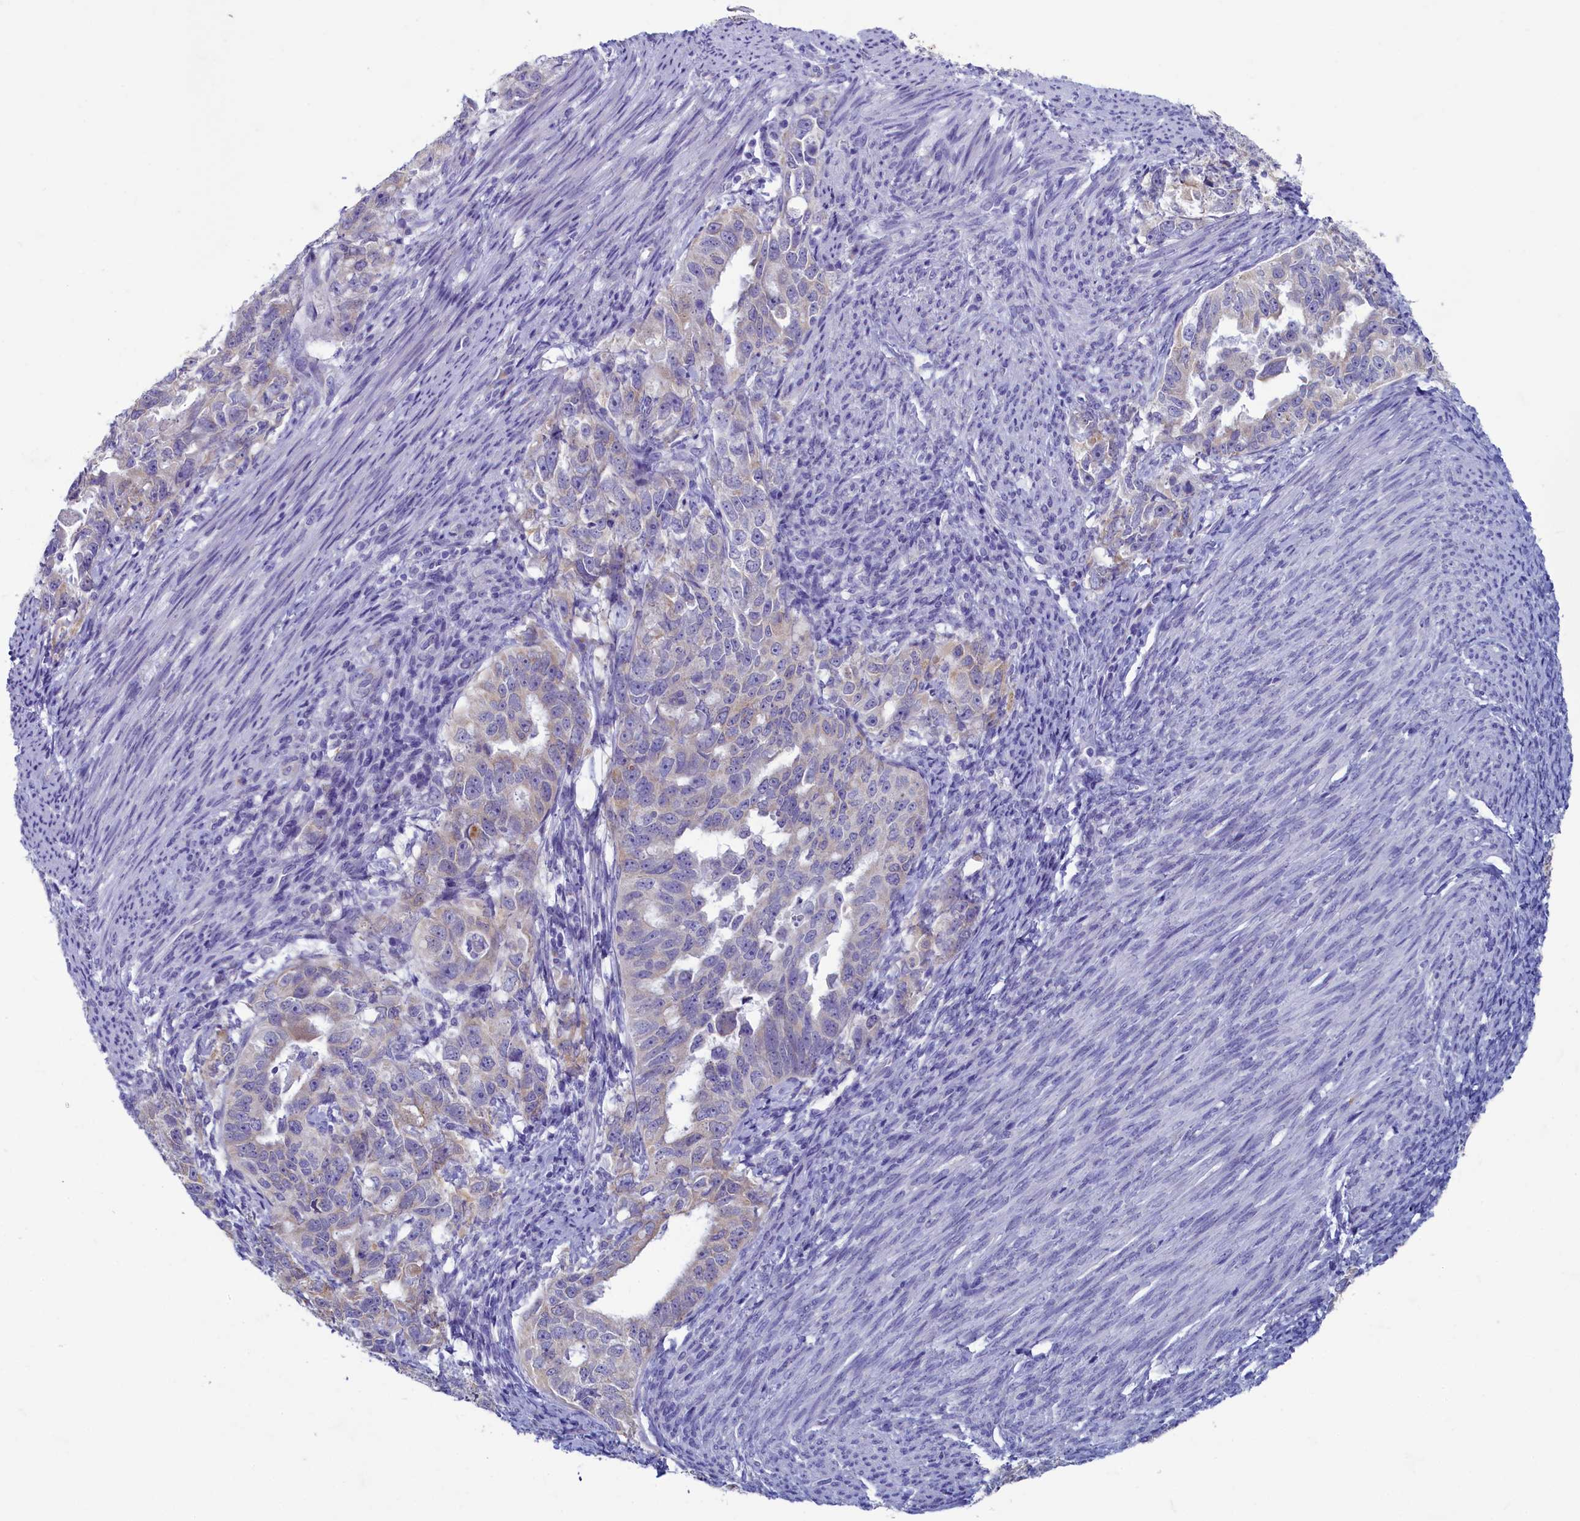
{"staining": {"intensity": "weak", "quantity": "<25%", "location": "cytoplasmic/membranous"}, "tissue": "endometrial cancer", "cell_type": "Tumor cells", "image_type": "cancer", "snomed": [{"axis": "morphology", "description": "Adenocarcinoma, NOS"}, {"axis": "topography", "description": "Endometrium"}], "caption": "High power microscopy histopathology image of an immunohistochemistry (IHC) photomicrograph of endometrial cancer (adenocarcinoma), revealing no significant positivity in tumor cells.", "gene": "SKA3", "patient": {"sex": "female", "age": 65}}